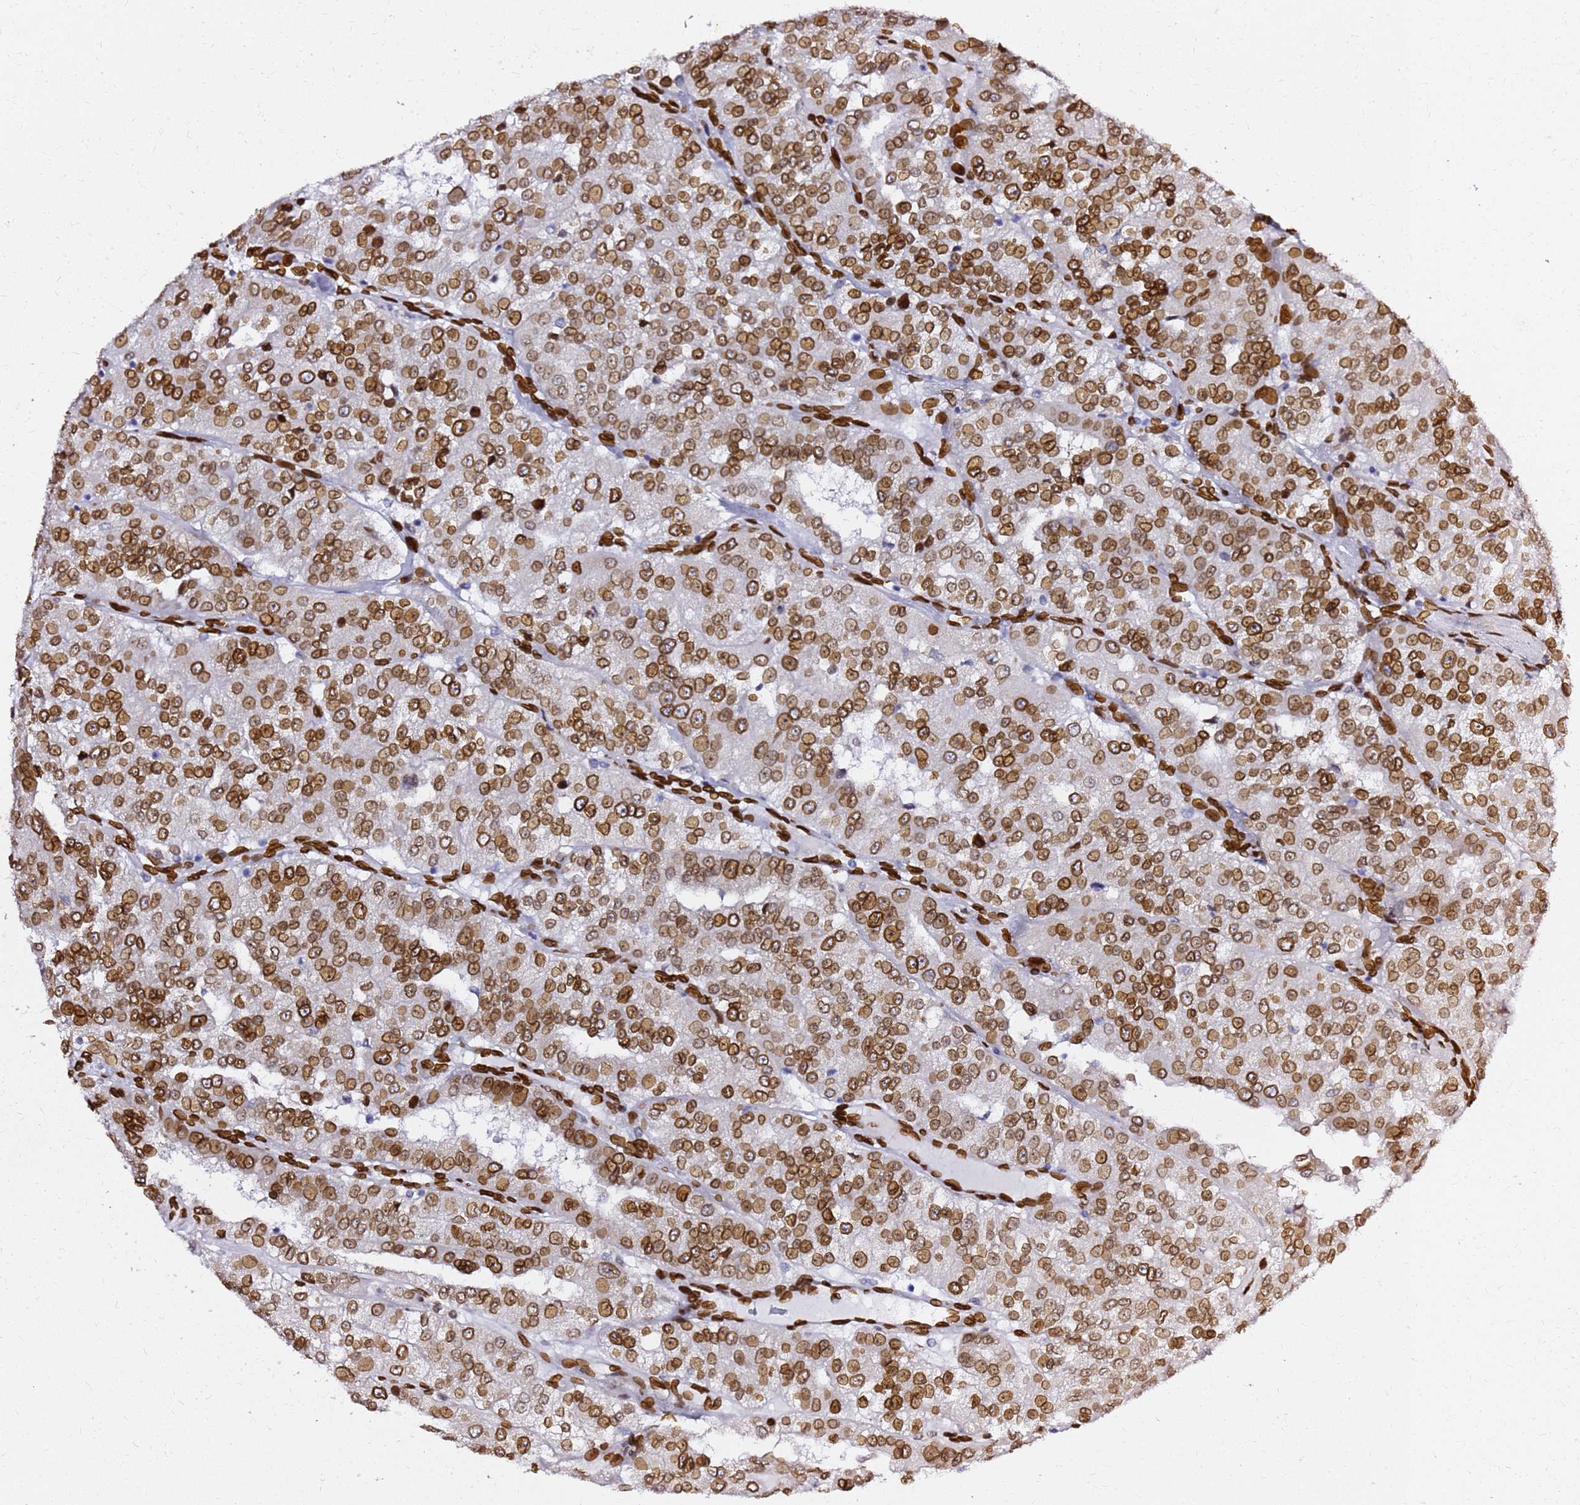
{"staining": {"intensity": "strong", "quantity": ">75%", "location": "cytoplasmic/membranous,nuclear"}, "tissue": "renal cancer", "cell_type": "Tumor cells", "image_type": "cancer", "snomed": [{"axis": "morphology", "description": "Adenocarcinoma, NOS"}, {"axis": "topography", "description": "Kidney"}], "caption": "Strong cytoplasmic/membranous and nuclear expression is present in approximately >75% of tumor cells in renal cancer (adenocarcinoma).", "gene": "C6orf141", "patient": {"sex": "female", "age": 63}}